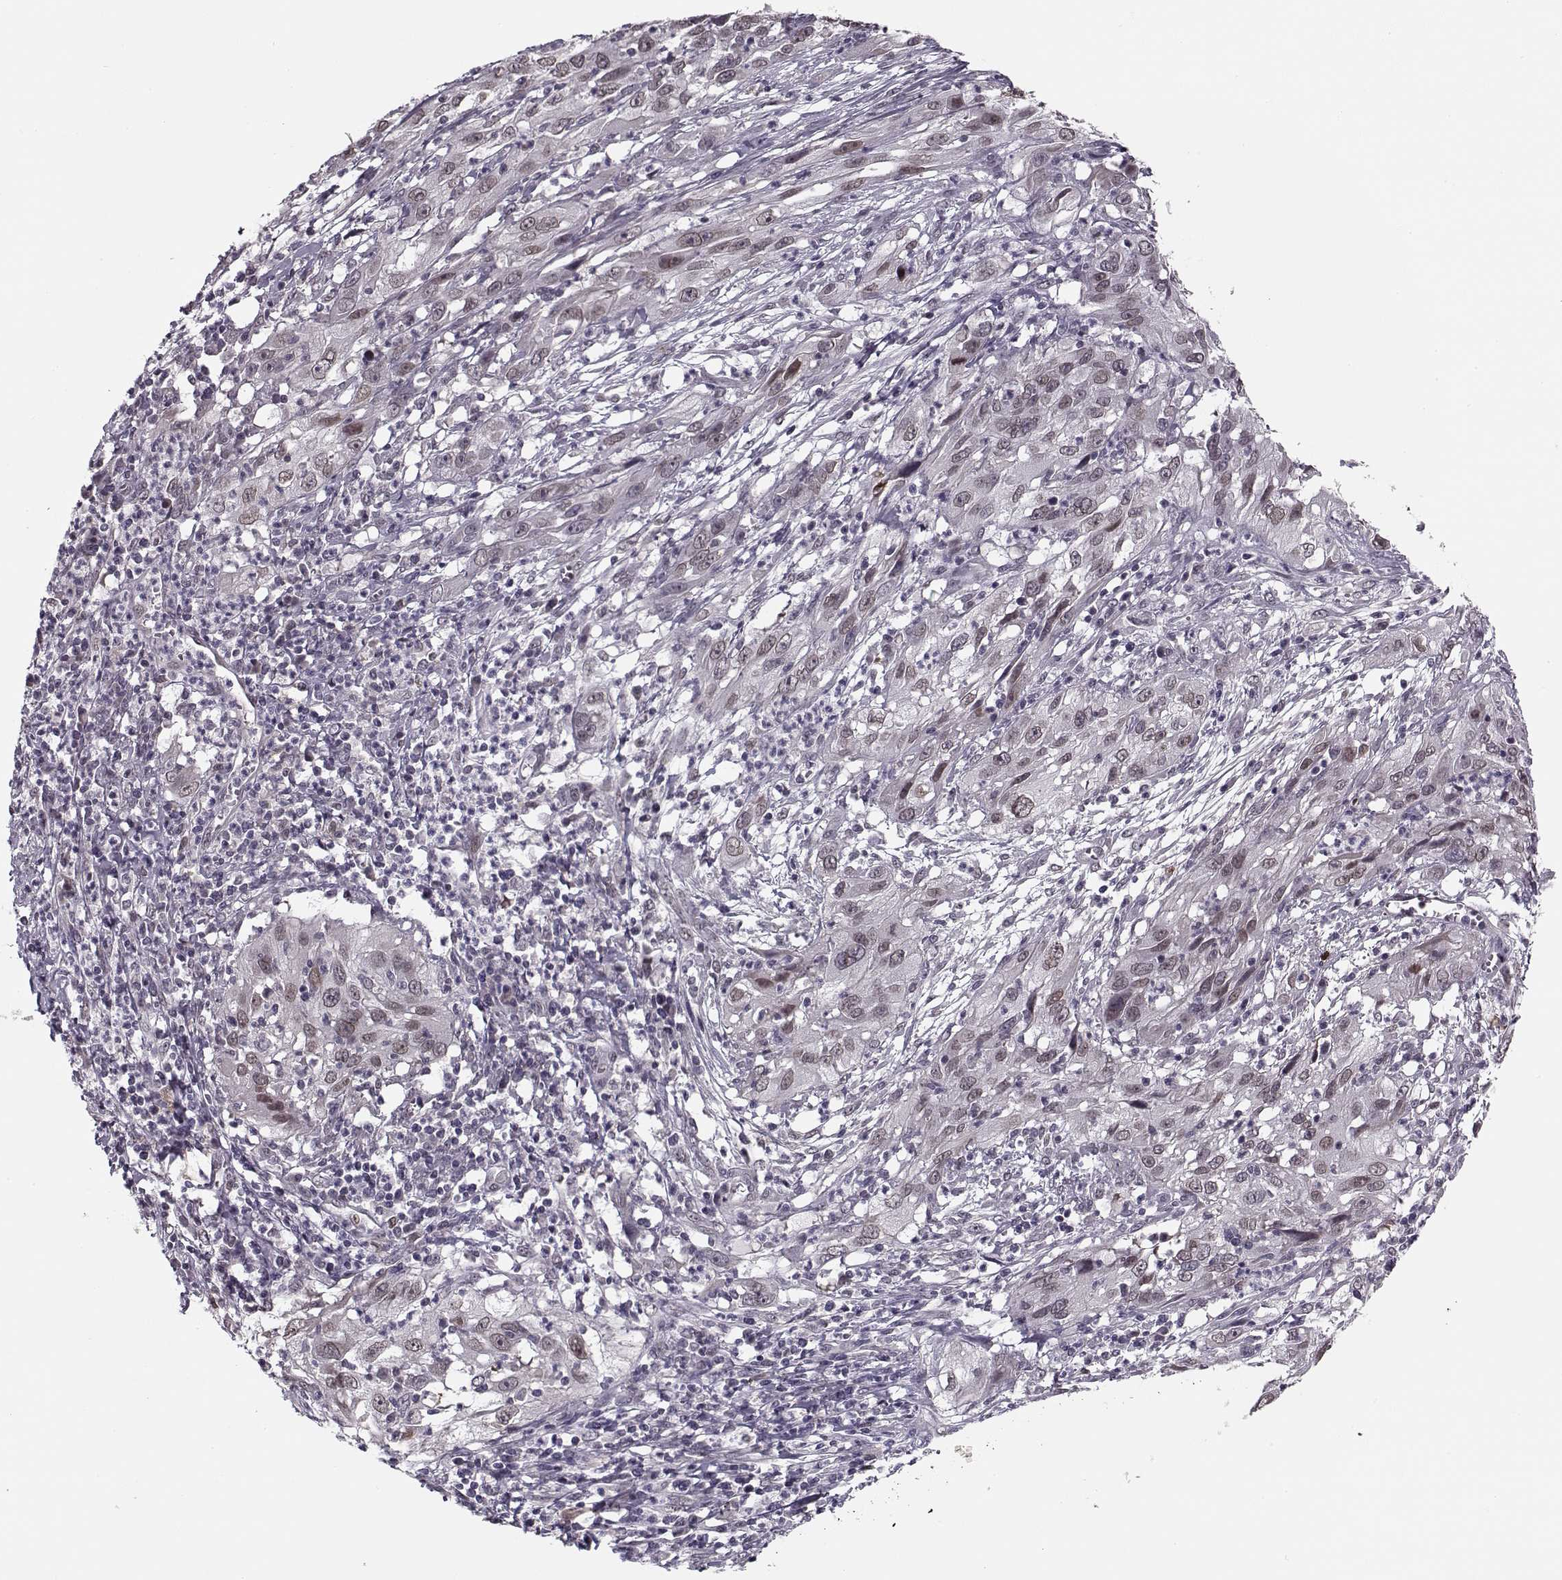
{"staining": {"intensity": "weak", "quantity": "25%-75%", "location": "cytoplasmic/membranous,nuclear"}, "tissue": "cervical cancer", "cell_type": "Tumor cells", "image_type": "cancer", "snomed": [{"axis": "morphology", "description": "Squamous cell carcinoma, NOS"}, {"axis": "topography", "description": "Cervix"}], "caption": "Protein staining of squamous cell carcinoma (cervical) tissue shows weak cytoplasmic/membranous and nuclear positivity in approximately 25%-75% of tumor cells. The protein is stained brown, and the nuclei are stained in blue (DAB (3,3'-diaminobenzidine) IHC with brightfield microscopy, high magnification).", "gene": "DNAI3", "patient": {"sex": "female", "age": 32}}